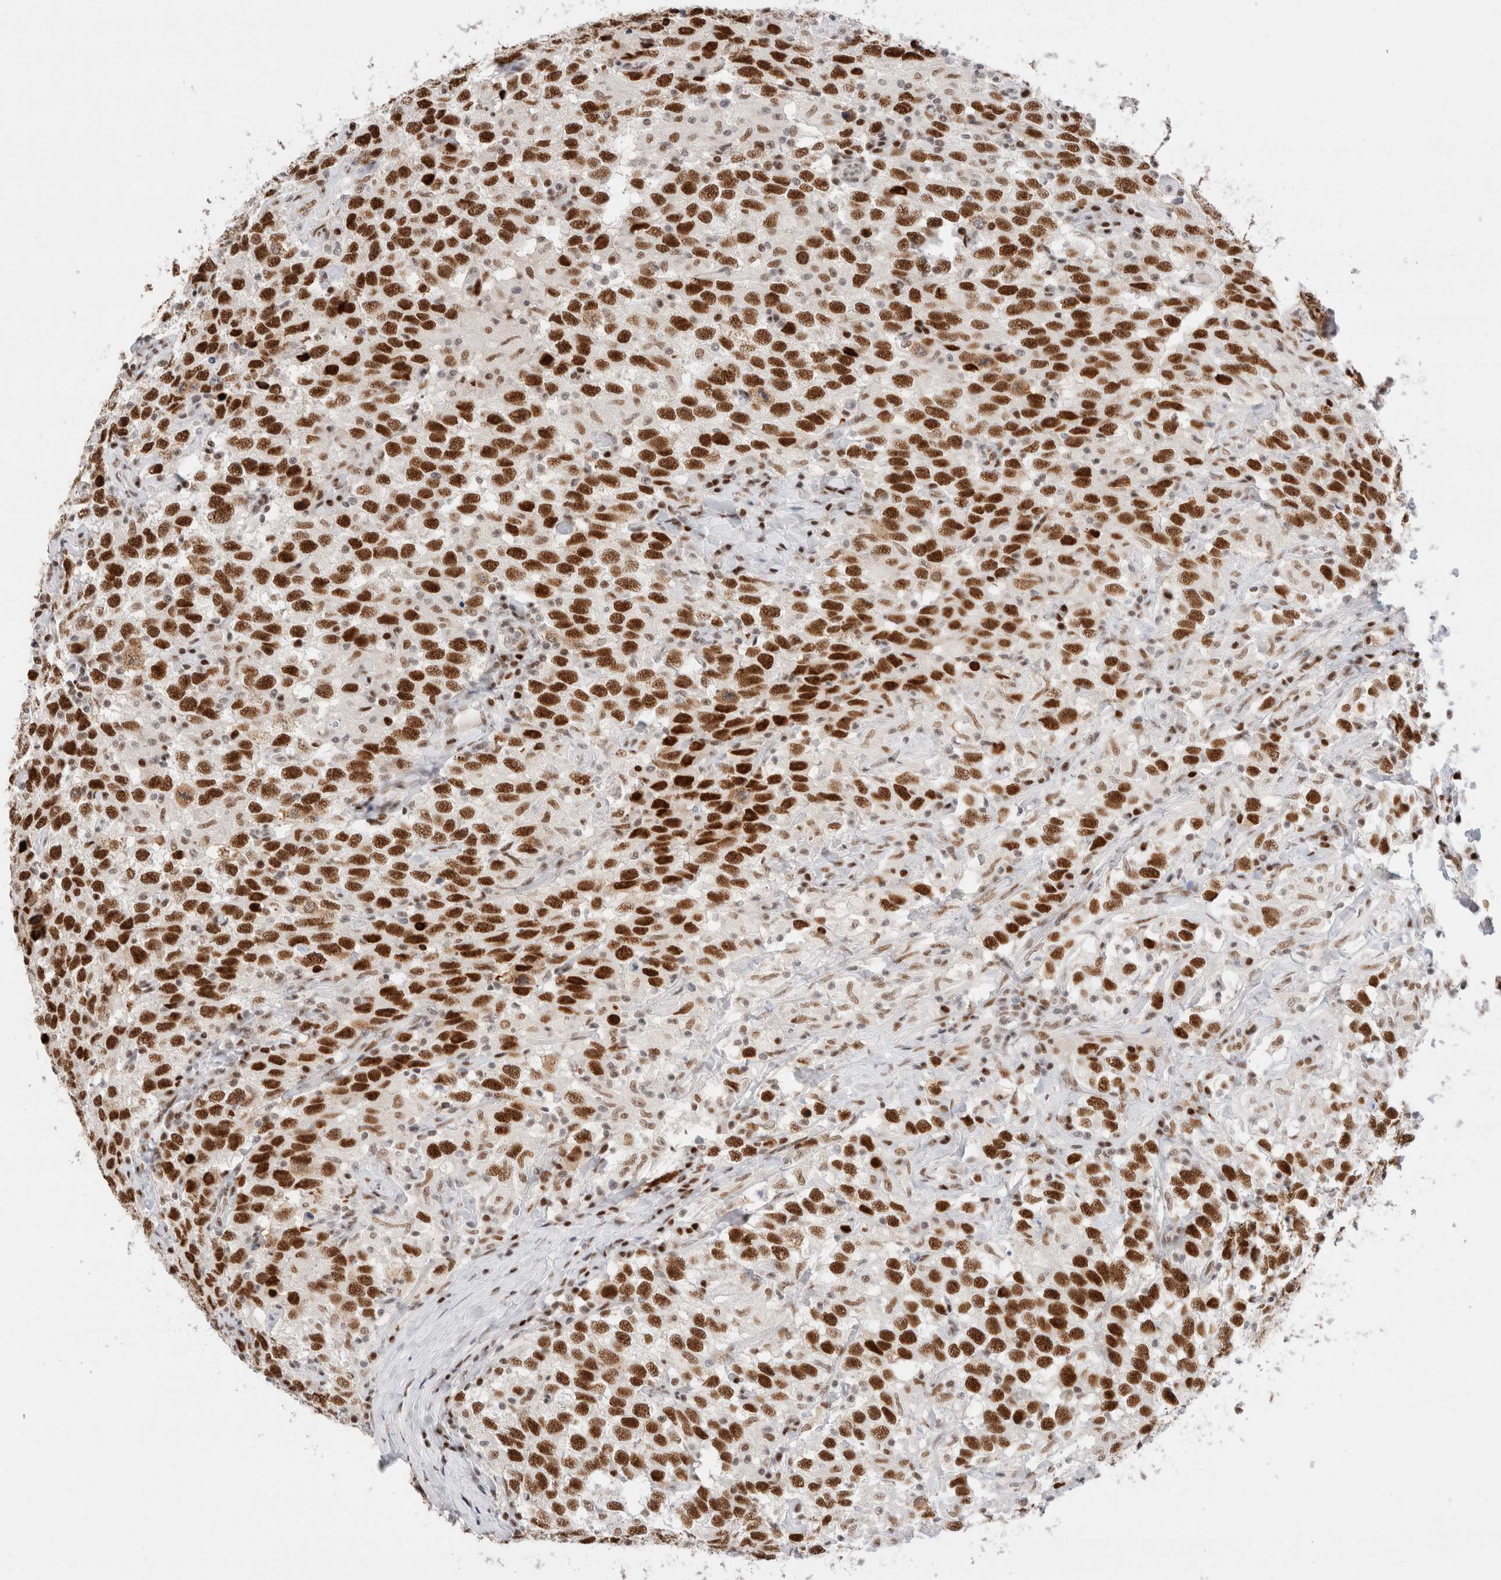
{"staining": {"intensity": "strong", "quantity": ">75%", "location": "nuclear"}, "tissue": "testis cancer", "cell_type": "Tumor cells", "image_type": "cancer", "snomed": [{"axis": "morphology", "description": "Seminoma, NOS"}, {"axis": "topography", "description": "Testis"}], "caption": "Testis cancer (seminoma) tissue exhibits strong nuclear positivity in approximately >75% of tumor cells", "gene": "ZNF282", "patient": {"sex": "male", "age": 41}}